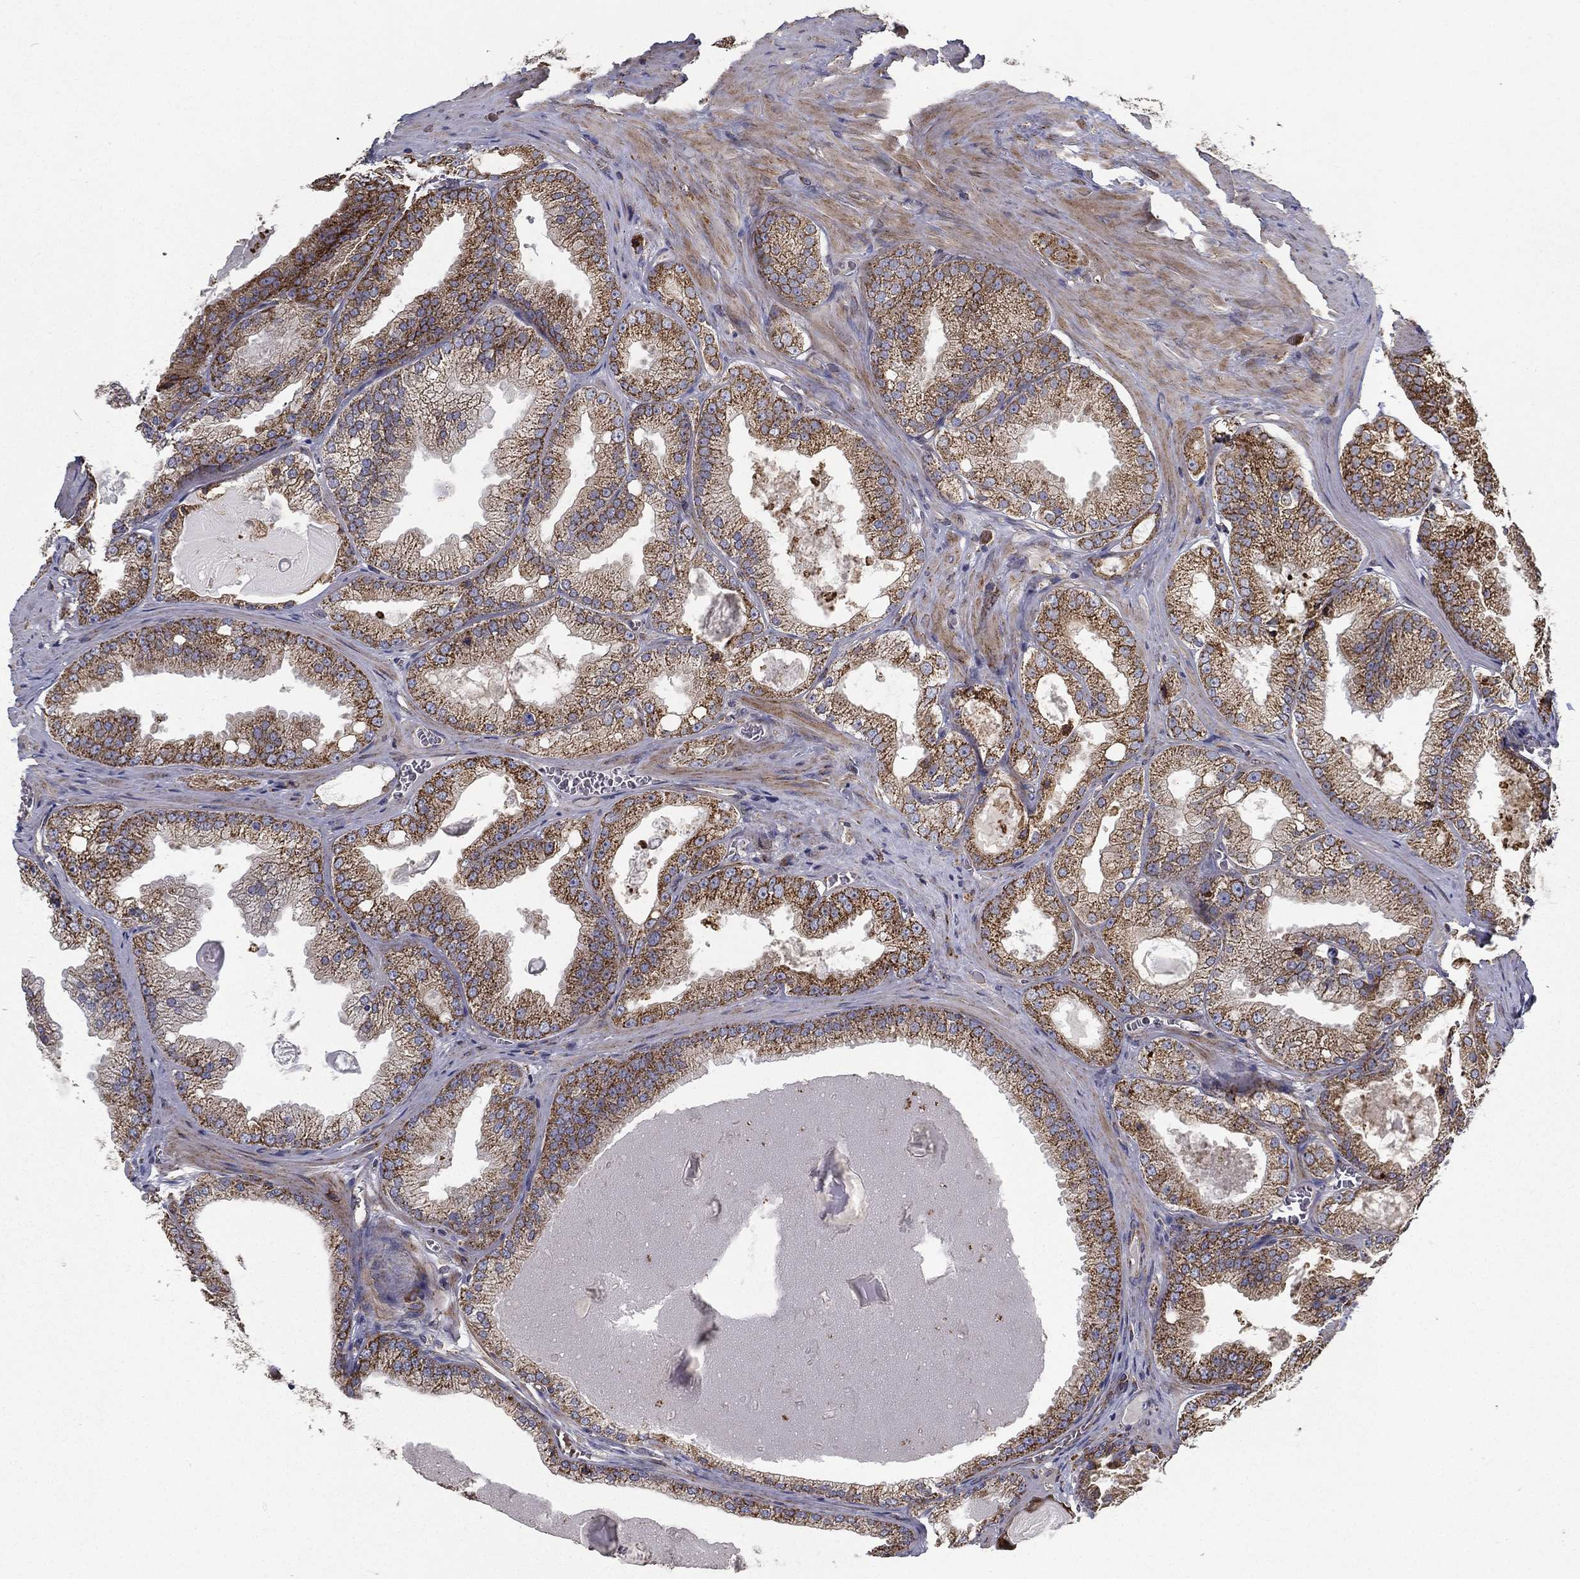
{"staining": {"intensity": "moderate", "quantity": ">75%", "location": "cytoplasmic/membranous"}, "tissue": "prostate cancer", "cell_type": "Tumor cells", "image_type": "cancer", "snomed": [{"axis": "morphology", "description": "Adenocarcinoma, Low grade"}, {"axis": "topography", "description": "Prostate"}], "caption": "Protein positivity by immunohistochemistry demonstrates moderate cytoplasmic/membranous staining in approximately >75% of tumor cells in prostate cancer. (DAB IHC with brightfield microscopy, high magnification).", "gene": "MT-CYB", "patient": {"sex": "male", "age": 72}}